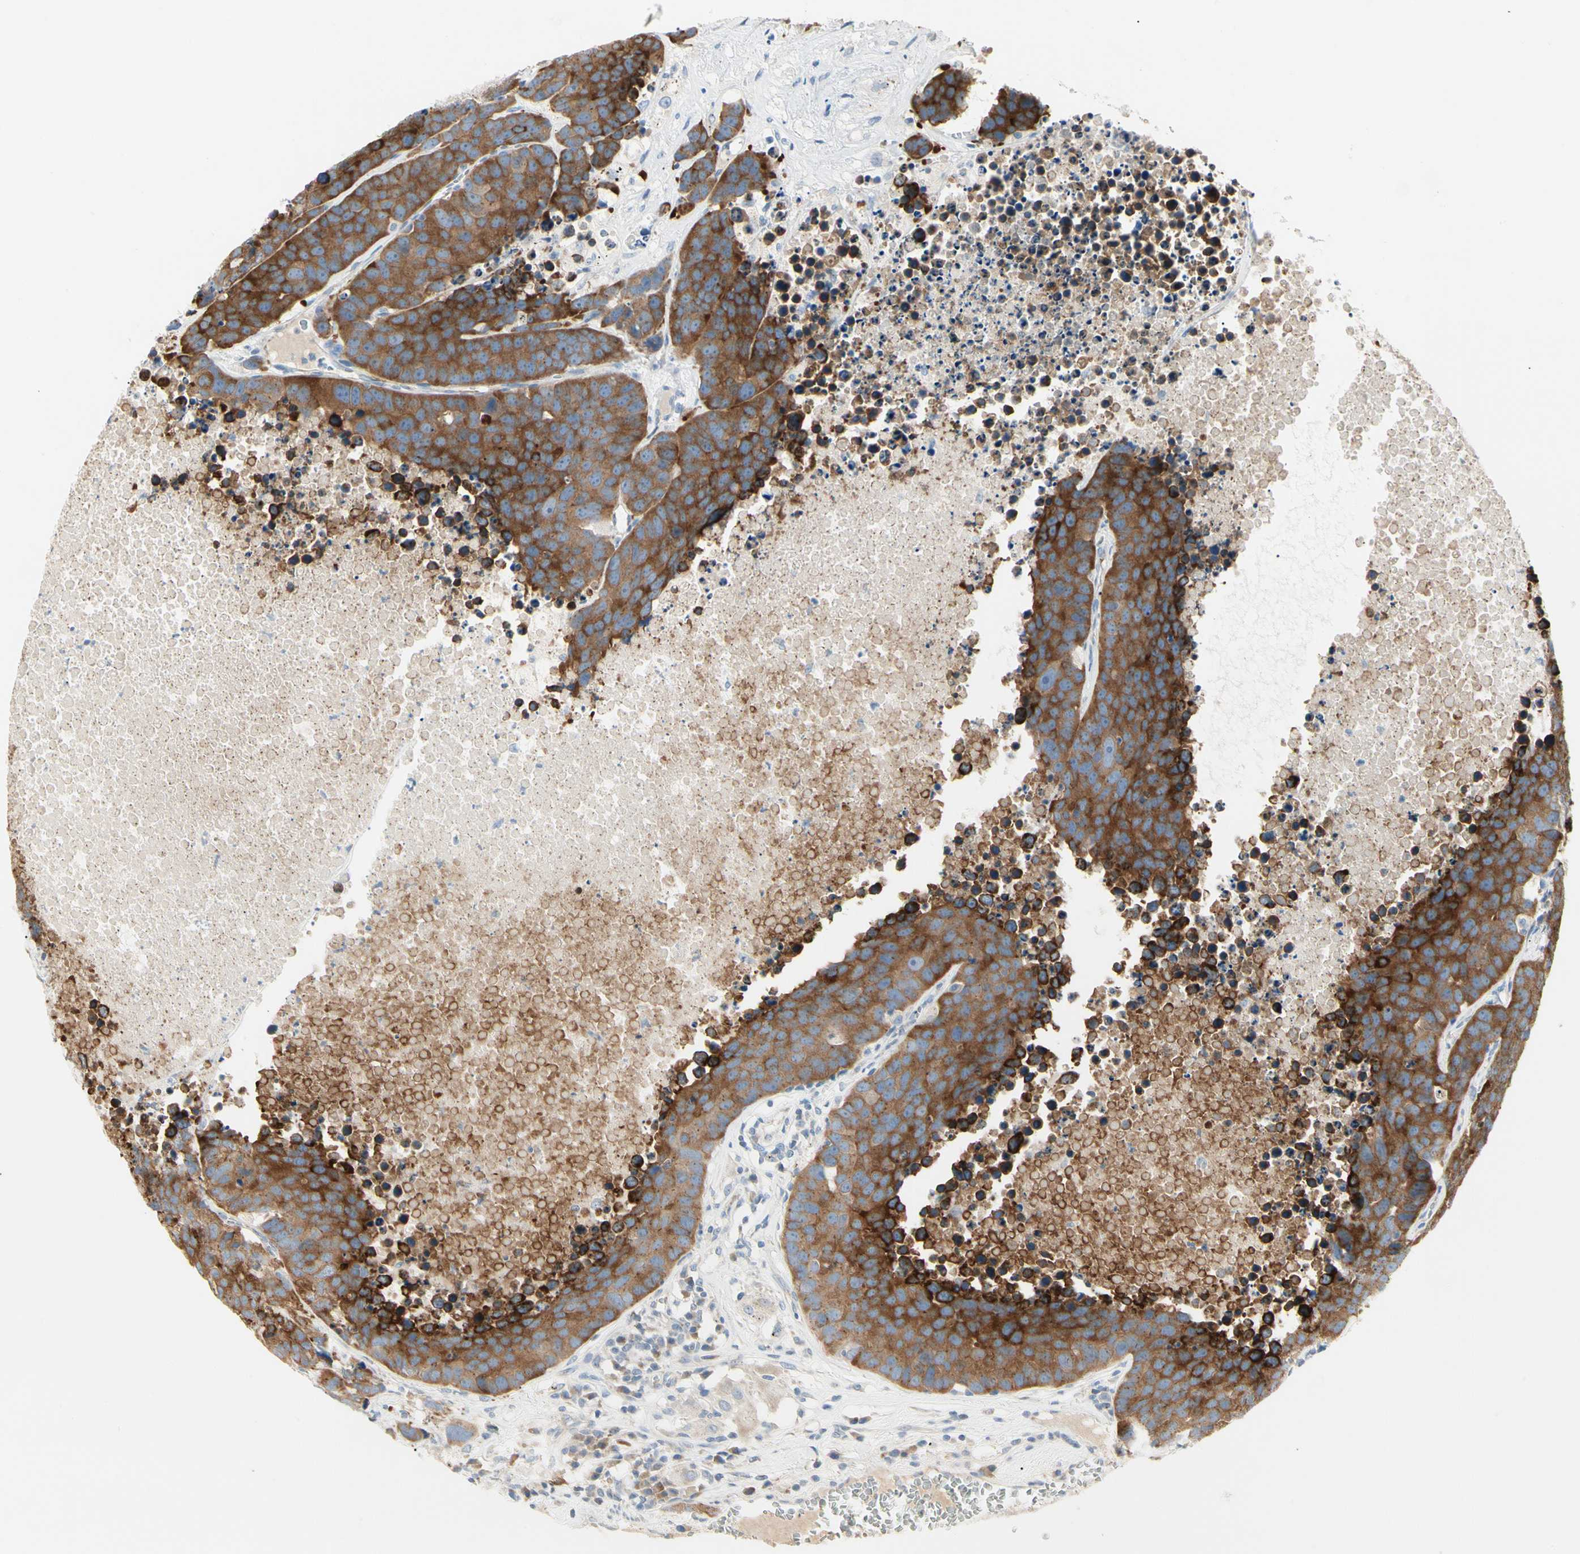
{"staining": {"intensity": "strong", "quantity": ">75%", "location": "cytoplasmic/membranous"}, "tissue": "carcinoid", "cell_type": "Tumor cells", "image_type": "cancer", "snomed": [{"axis": "morphology", "description": "Carcinoid, malignant, NOS"}, {"axis": "topography", "description": "Lung"}], "caption": "A photomicrograph of human carcinoid stained for a protein reveals strong cytoplasmic/membranous brown staining in tumor cells.", "gene": "ALDH18A1", "patient": {"sex": "male", "age": 60}}